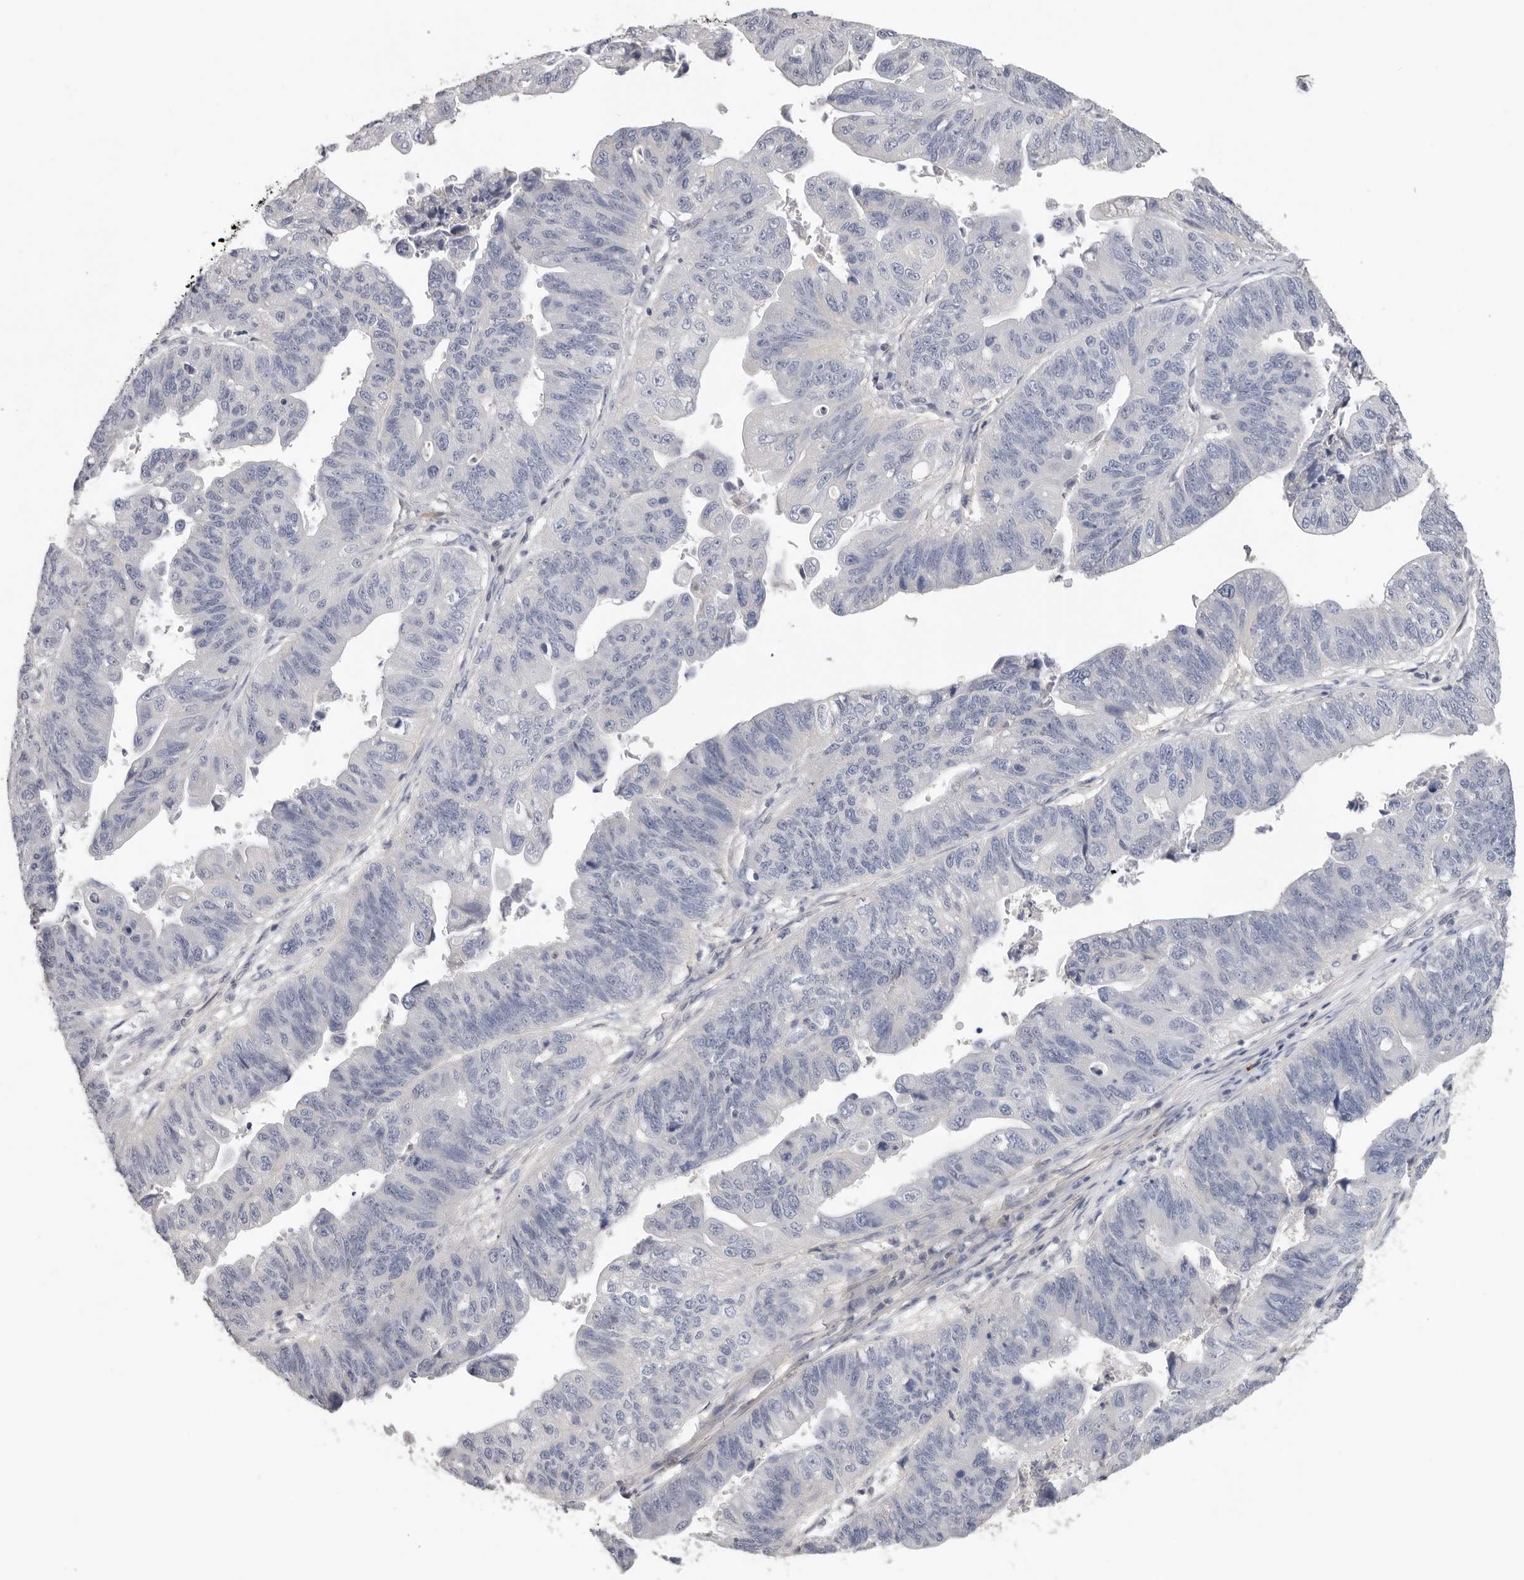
{"staining": {"intensity": "negative", "quantity": "none", "location": "none"}, "tissue": "stomach cancer", "cell_type": "Tumor cells", "image_type": "cancer", "snomed": [{"axis": "morphology", "description": "Adenocarcinoma, NOS"}, {"axis": "topography", "description": "Stomach"}], "caption": "Immunohistochemistry photomicrograph of stomach cancer (adenocarcinoma) stained for a protein (brown), which shows no expression in tumor cells. Nuclei are stained in blue.", "gene": "WDTC1", "patient": {"sex": "male", "age": 59}}